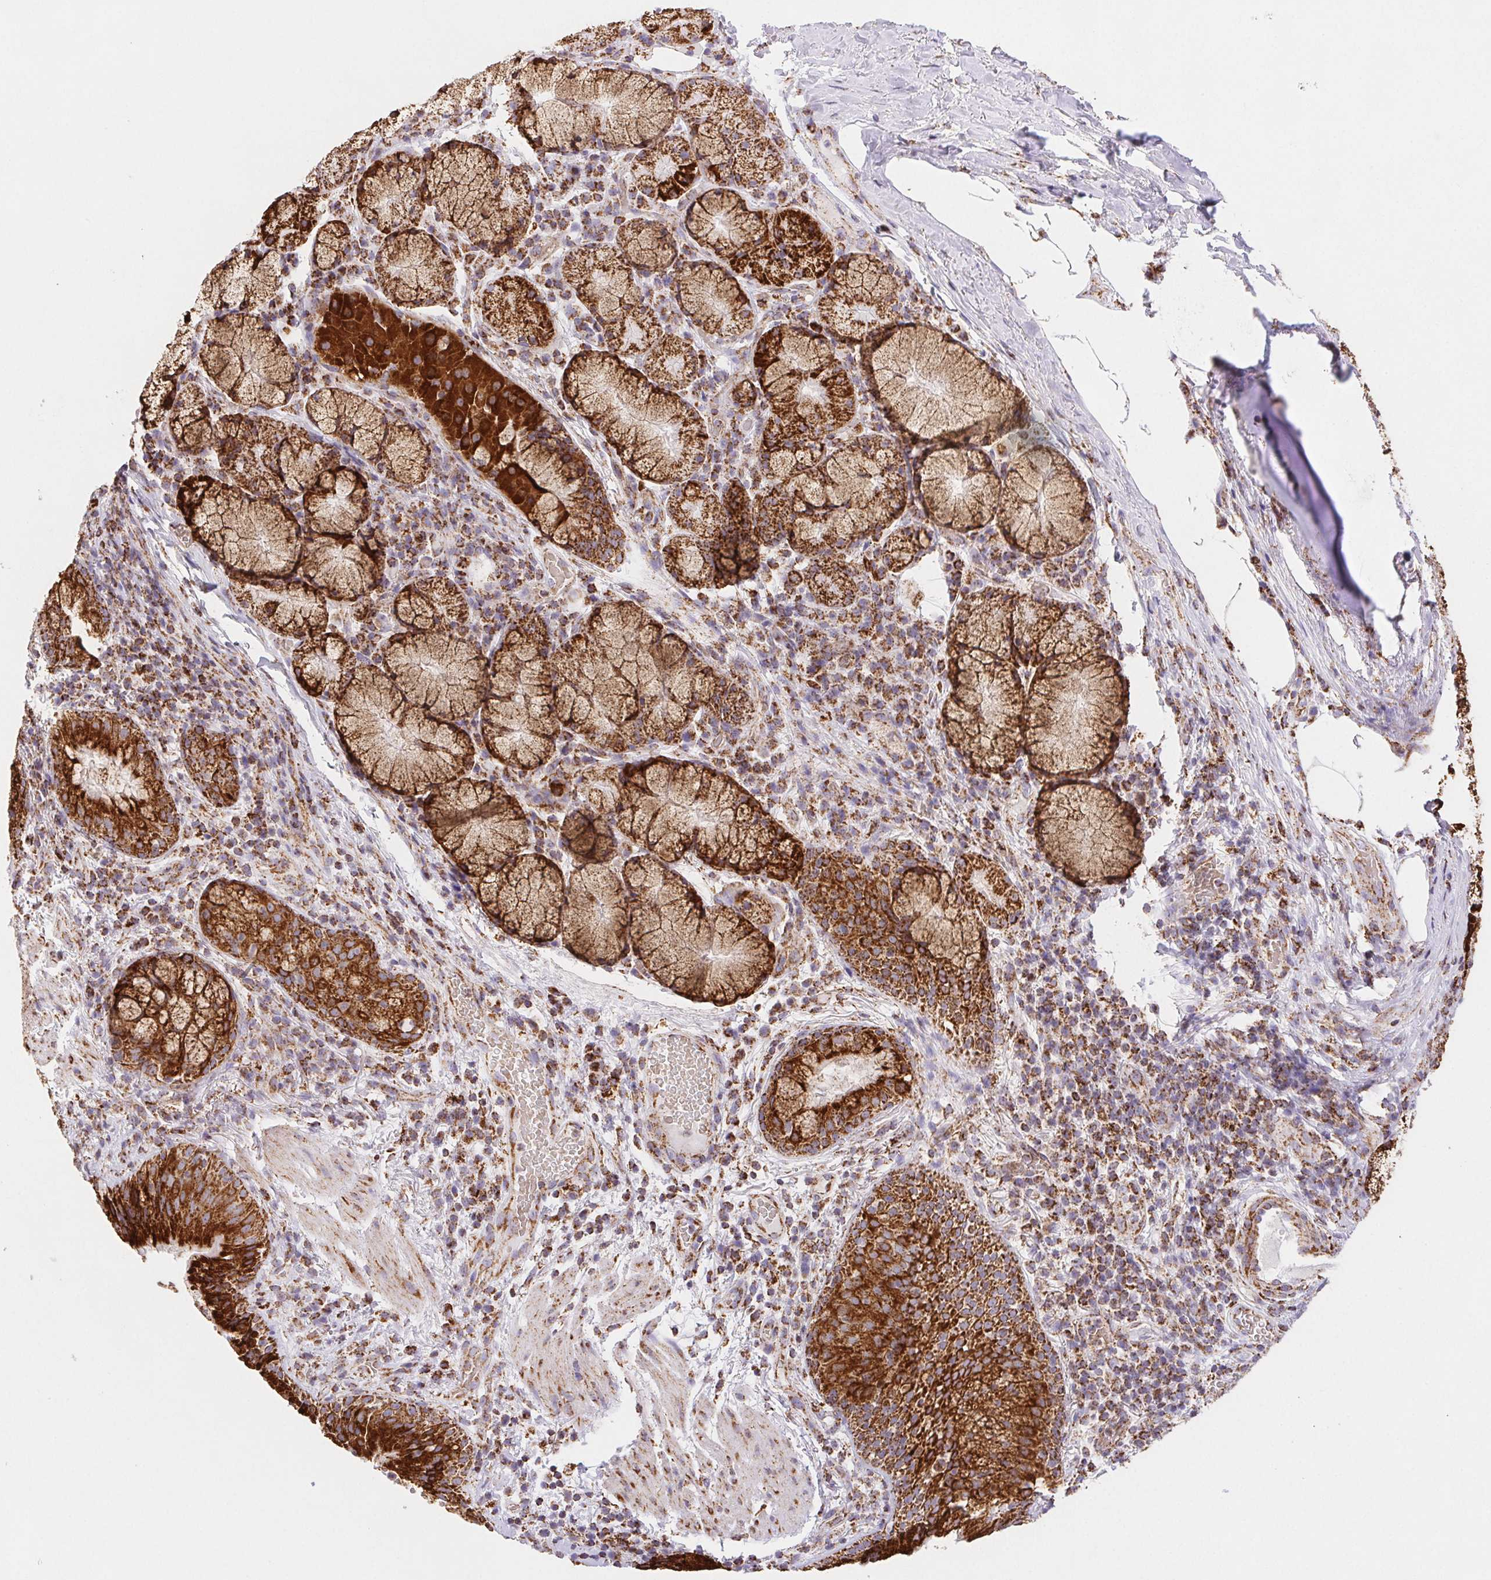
{"staining": {"intensity": "strong", "quantity": ">75%", "location": "cytoplasmic/membranous"}, "tissue": "bronchus", "cell_type": "Respiratory epithelial cells", "image_type": "normal", "snomed": [{"axis": "morphology", "description": "Normal tissue, NOS"}, {"axis": "topography", "description": "Lymph node"}, {"axis": "topography", "description": "Bronchus"}], "caption": "The micrograph reveals staining of unremarkable bronchus, revealing strong cytoplasmic/membranous protein expression (brown color) within respiratory epithelial cells.", "gene": "NIPSNAP2", "patient": {"sex": "male", "age": 56}}